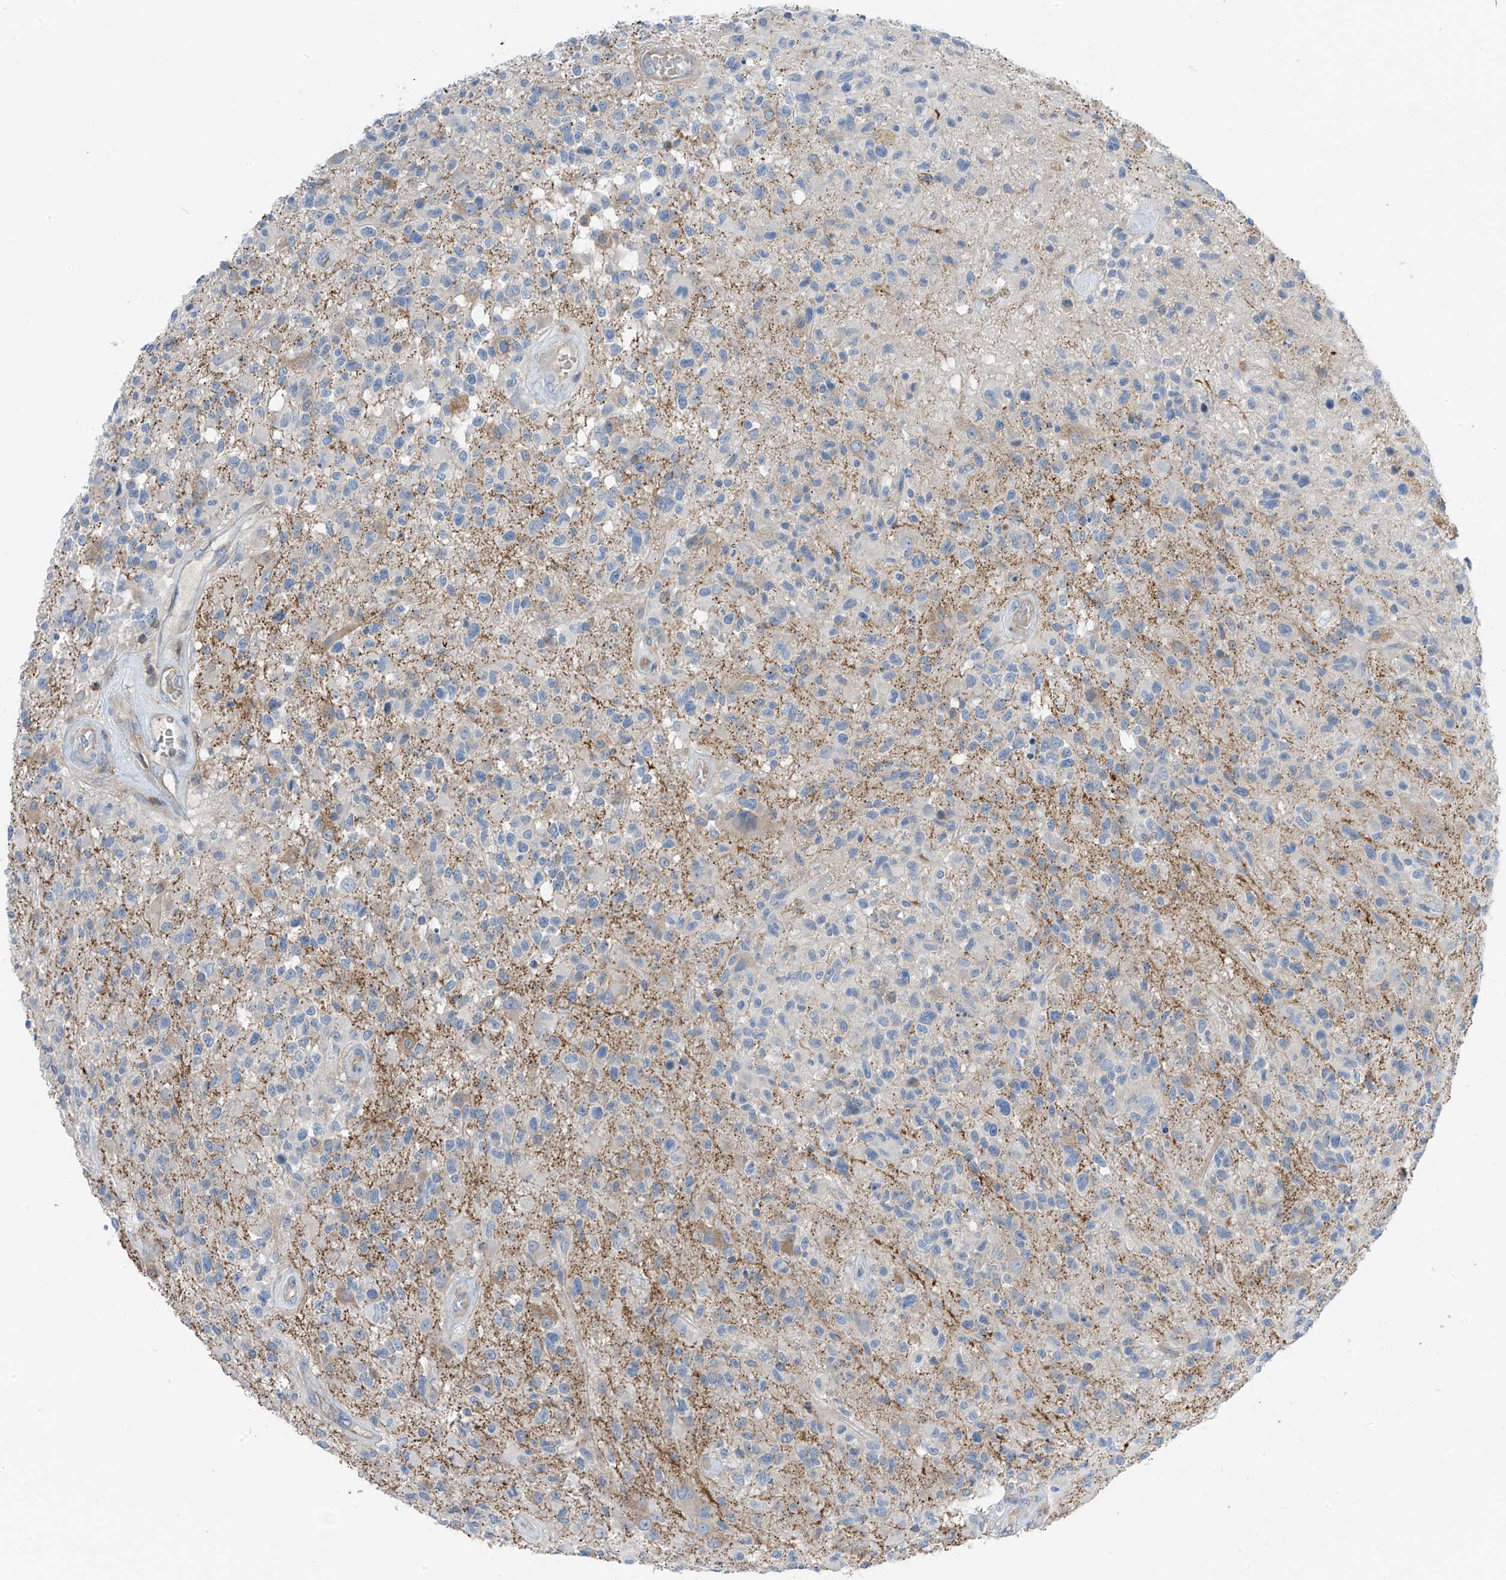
{"staining": {"intensity": "negative", "quantity": "none", "location": "none"}, "tissue": "glioma", "cell_type": "Tumor cells", "image_type": "cancer", "snomed": [{"axis": "morphology", "description": "Glioma, malignant, High grade"}, {"axis": "morphology", "description": "Glioblastoma, NOS"}, {"axis": "topography", "description": "Brain"}], "caption": "A micrograph of glioma stained for a protein demonstrates no brown staining in tumor cells.", "gene": "NALCN", "patient": {"sex": "male", "age": 60}}